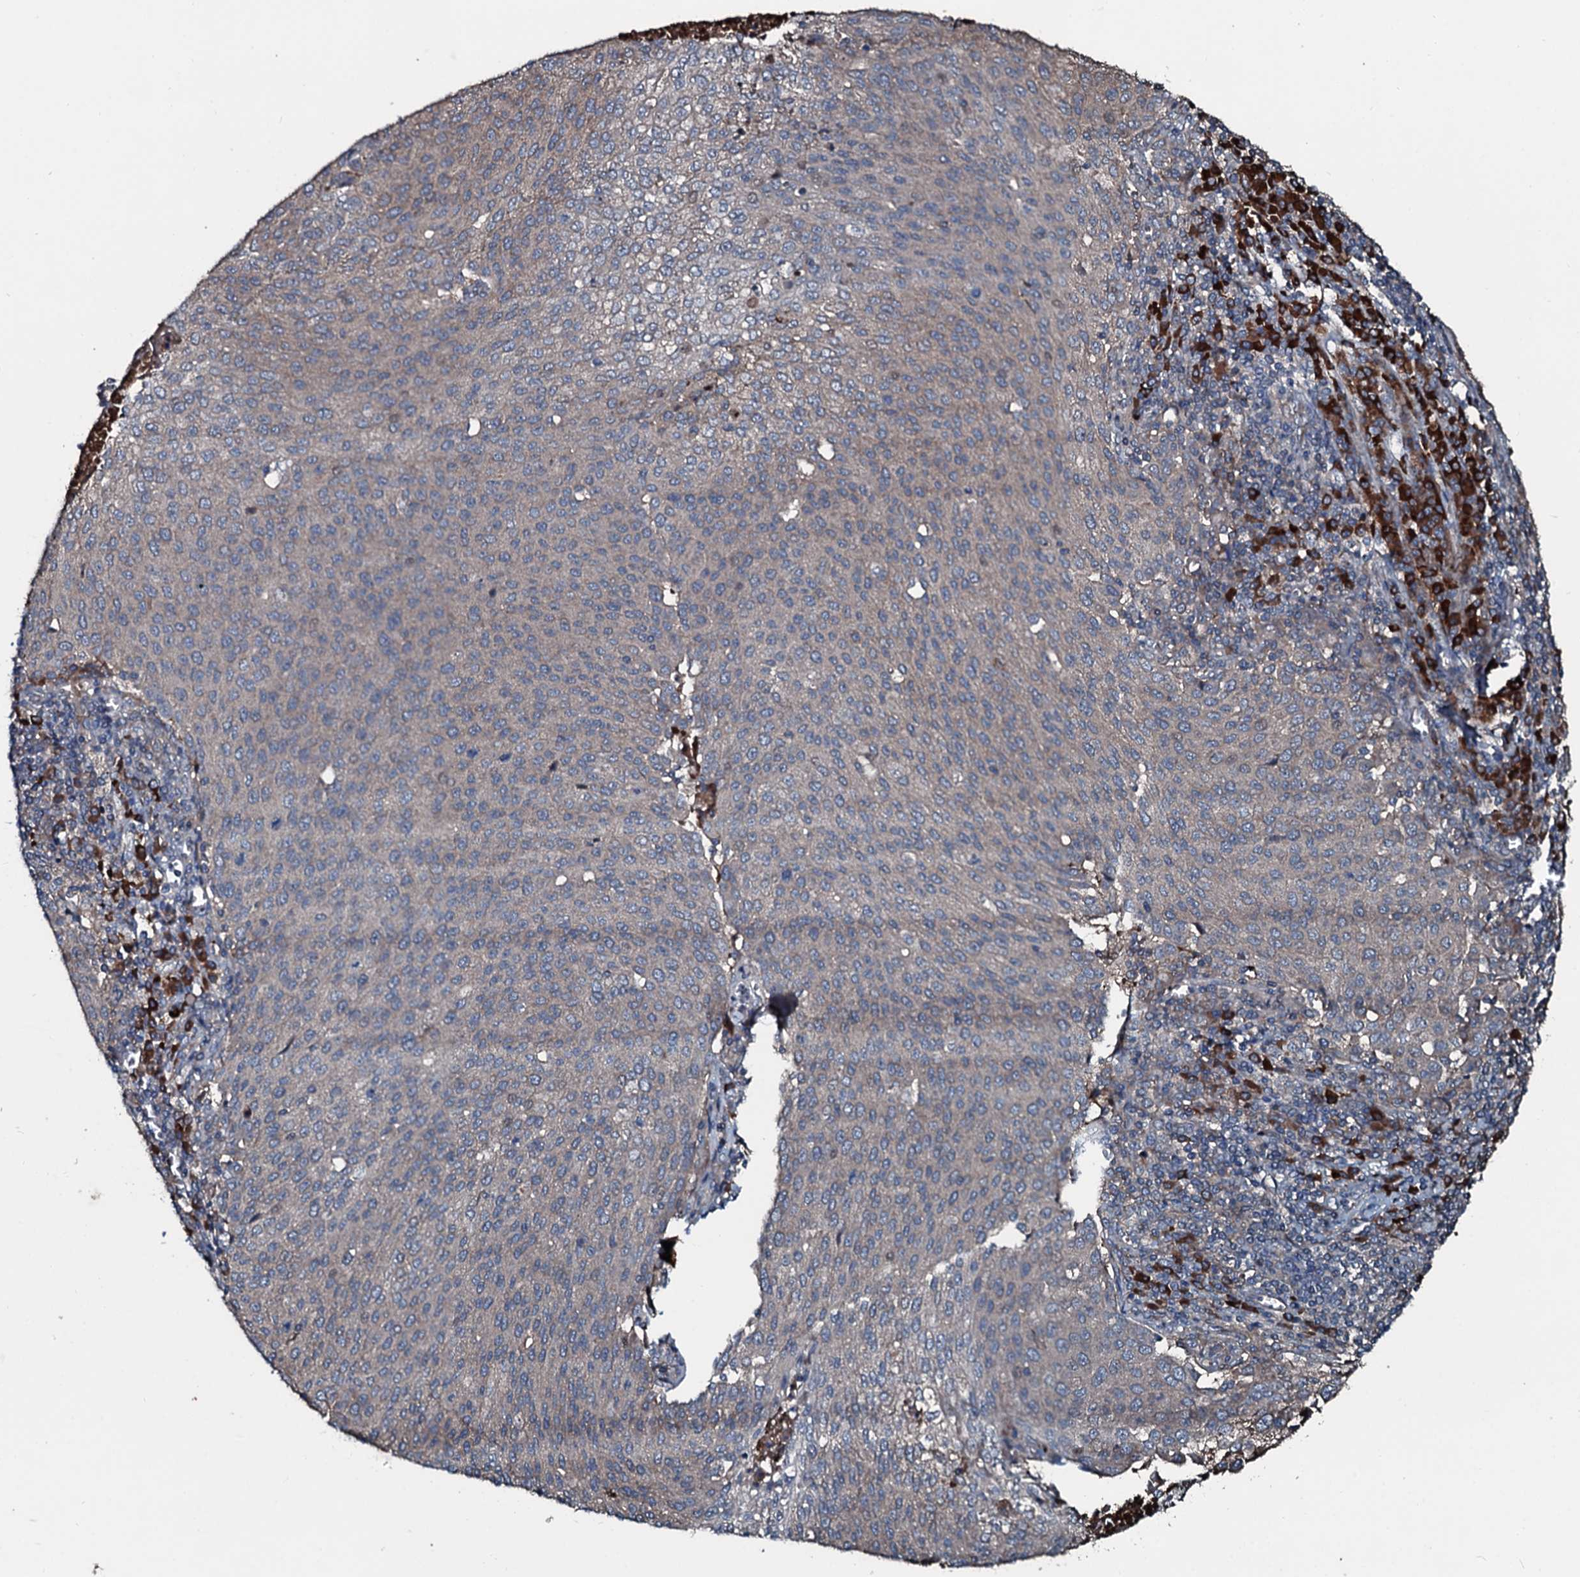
{"staining": {"intensity": "weak", "quantity": "<25%", "location": "cytoplasmic/membranous"}, "tissue": "cervical cancer", "cell_type": "Tumor cells", "image_type": "cancer", "snomed": [{"axis": "morphology", "description": "Squamous cell carcinoma, NOS"}, {"axis": "topography", "description": "Cervix"}], "caption": "IHC of human cervical cancer (squamous cell carcinoma) displays no expression in tumor cells.", "gene": "AARS1", "patient": {"sex": "female", "age": 46}}